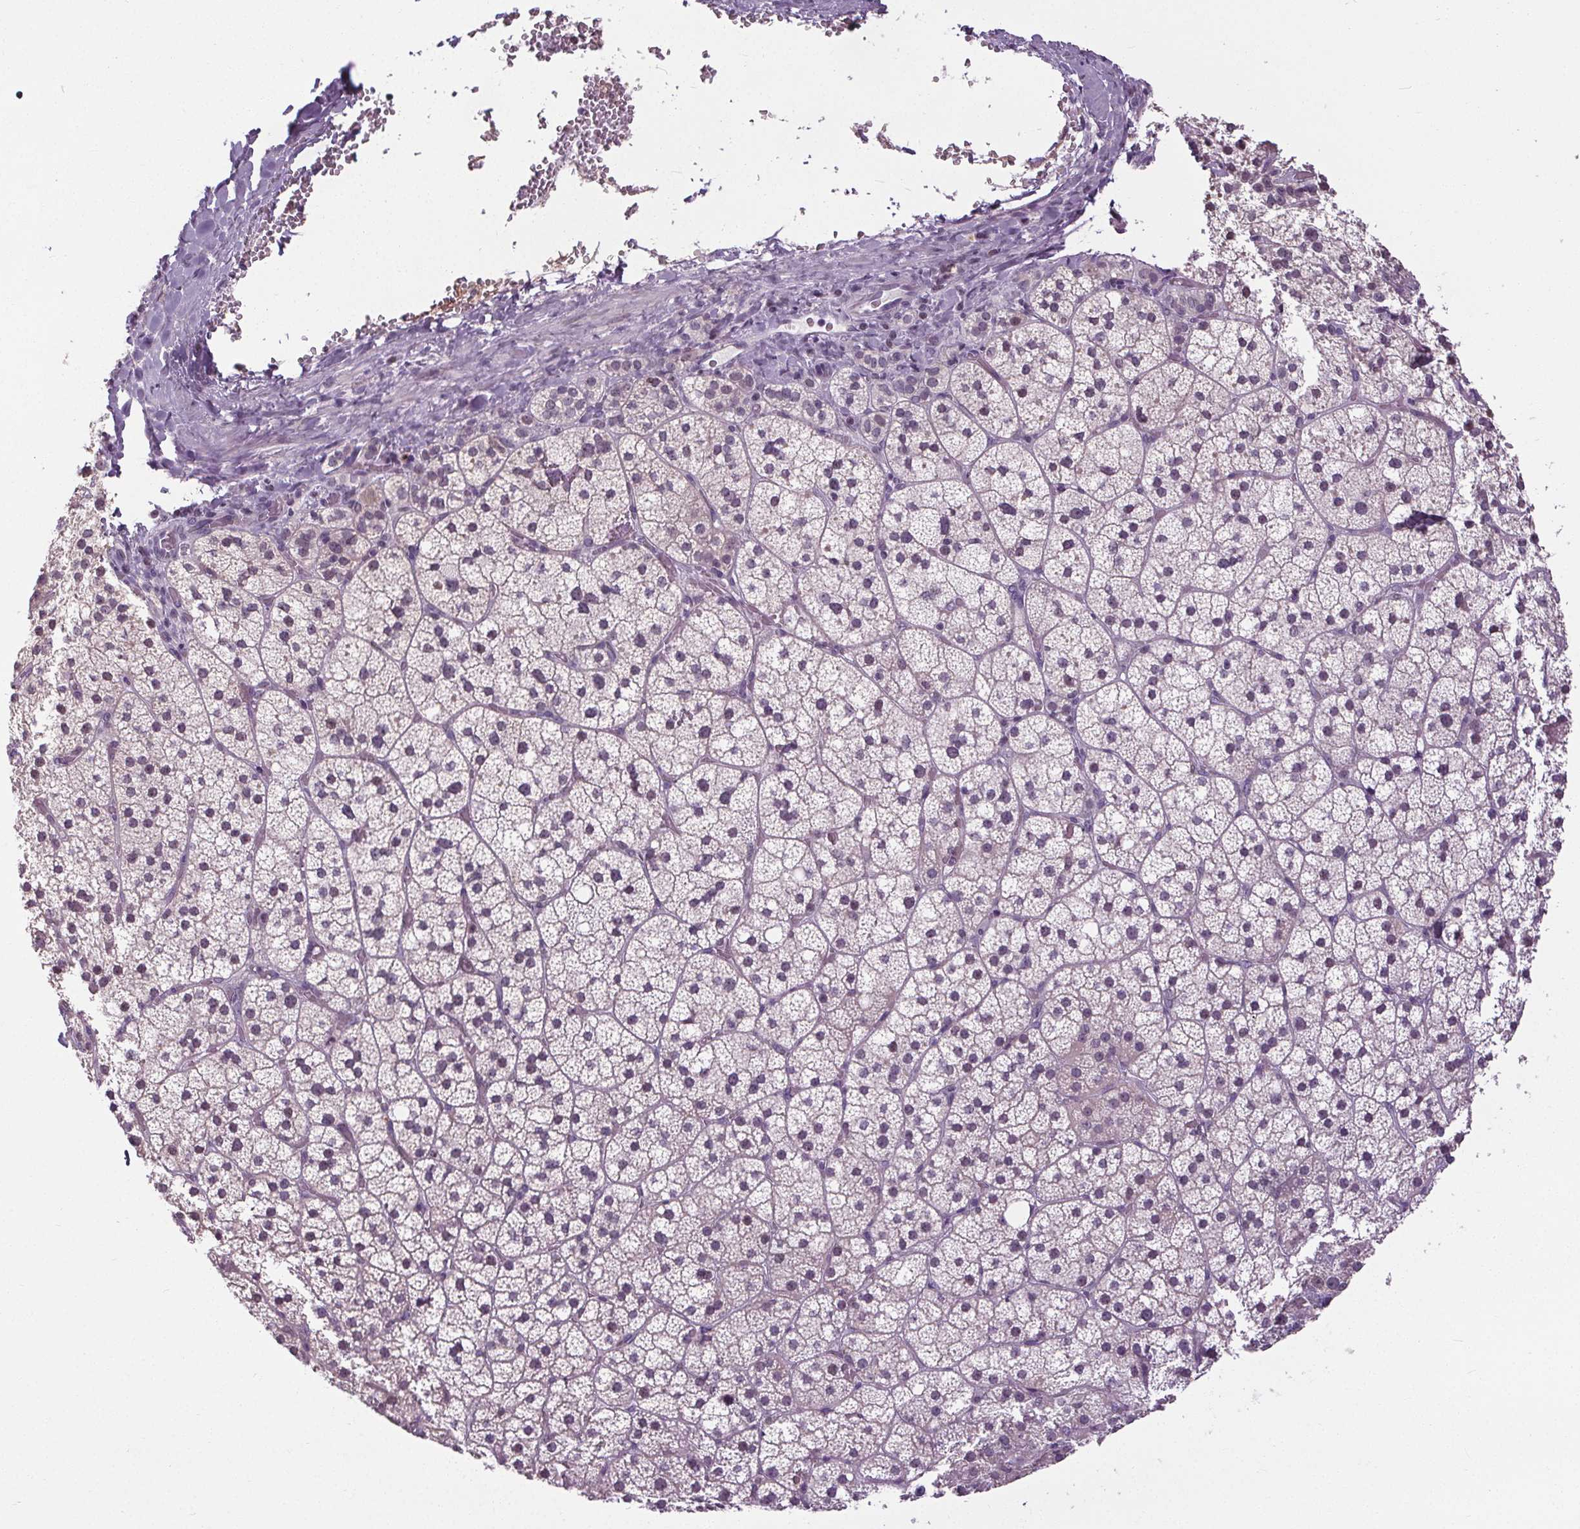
{"staining": {"intensity": "negative", "quantity": "none", "location": "none"}, "tissue": "adrenal gland", "cell_type": "Glandular cells", "image_type": "normal", "snomed": [{"axis": "morphology", "description": "Normal tissue, NOS"}, {"axis": "topography", "description": "Adrenal gland"}], "caption": "A micrograph of adrenal gland stained for a protein reveals no brown staining in glandular cells. Nuclei are stained in blue.", "gene": "TMEM240", "patient": {"sex": "male", "age": 53}}